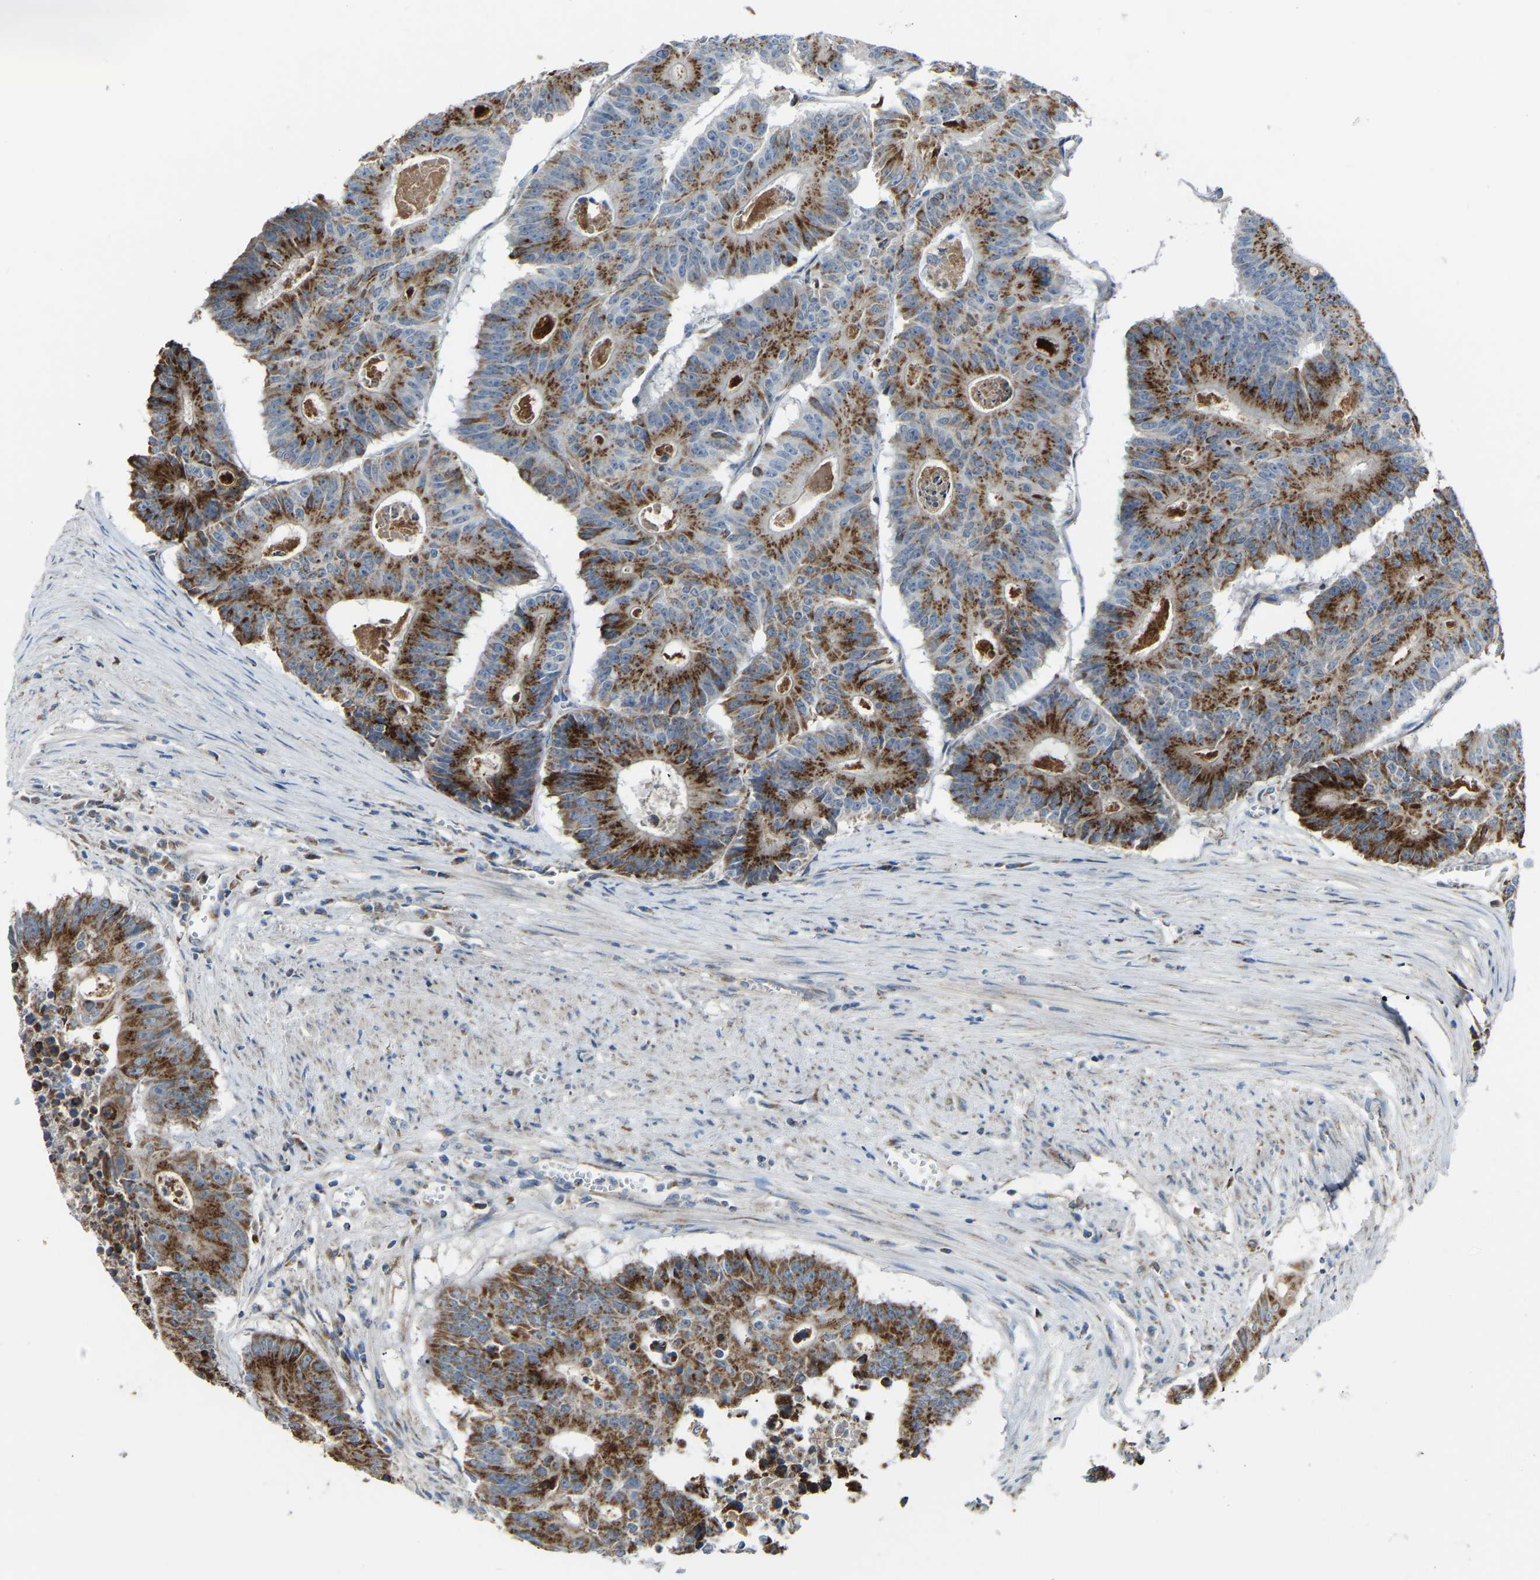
{"staining": {"intensity": "strong", "quantity": ">75%", "location": "cytoplasmic/membranous"}, "tissue": "colorectal cancer", "cell_type": "Tumor cells", "image_type": "cancer", "snomed": [{"axis": "morphology", "description": "Adenocarcinoma, NOS"}, {"axis": "topography", "description": "Colon"}], "caption": "High-magnification brightfield microscopy of adenocarcinoma (colorectal) stained with DAB (3,3'-diaminobenzidine) (brown) and counterstained with hematoxylin (blue). tumor cells exhibit strong cytoplasmic/membranous positivity is seen in approximately>75% of cells.", "gene": "CANT1", "patient": {"sex": "male", "age": 87}}